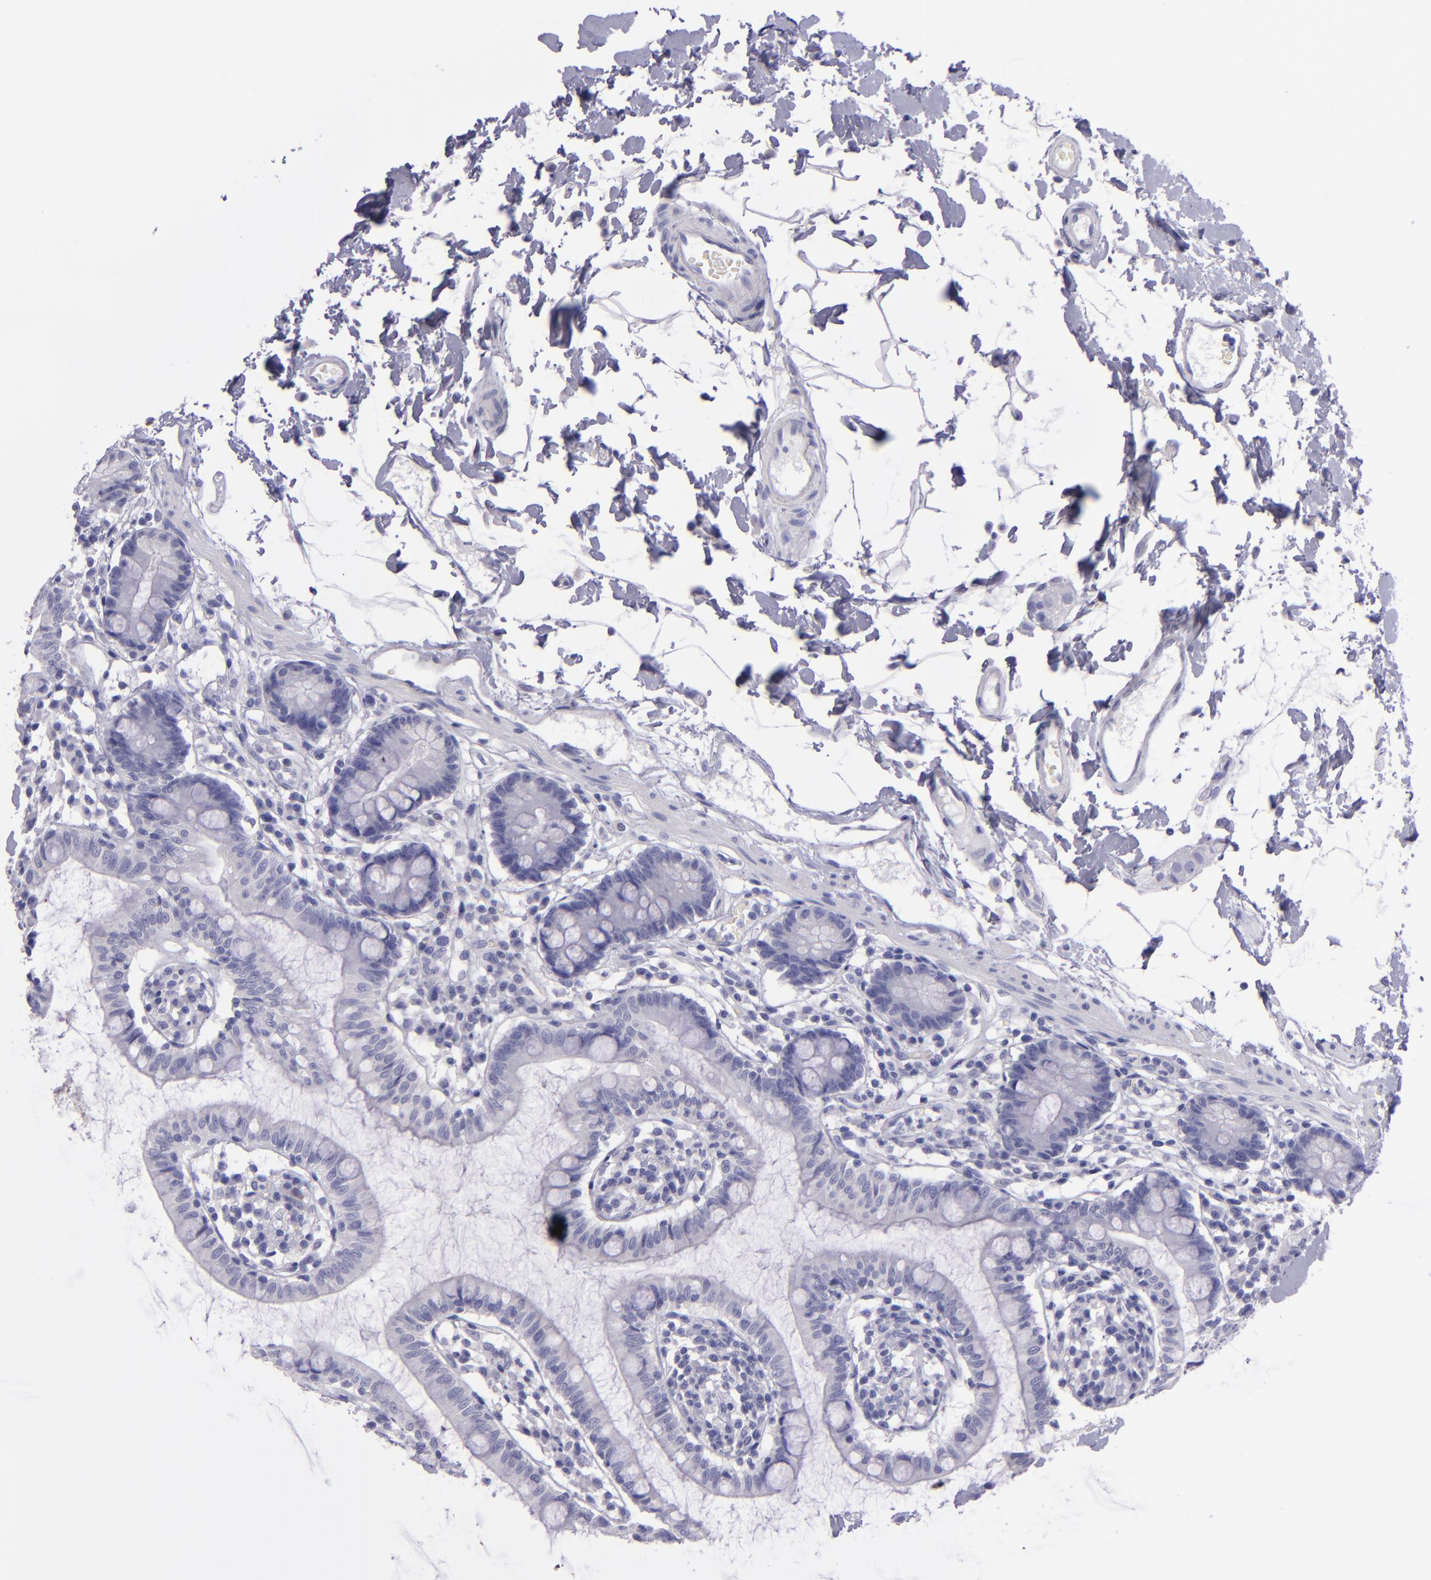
{"staining": {"intensity": "negative", "quantity": "none", "location": "none"}, "tissue": "small intestine", "cell_type": "Glandular cells", "image_type": "normal", "snomed": [{"axis": "morphology", "description": "Normal tissue, NOS"}, {"axis": "topography", "description": "Small intestine"}], "caption": "Immunohistochemical staining of normal human small intestine reveals no significant staining in glandular cells.", "gene": "TNNT3", "patient": {"sex": "female", "age": 61}}